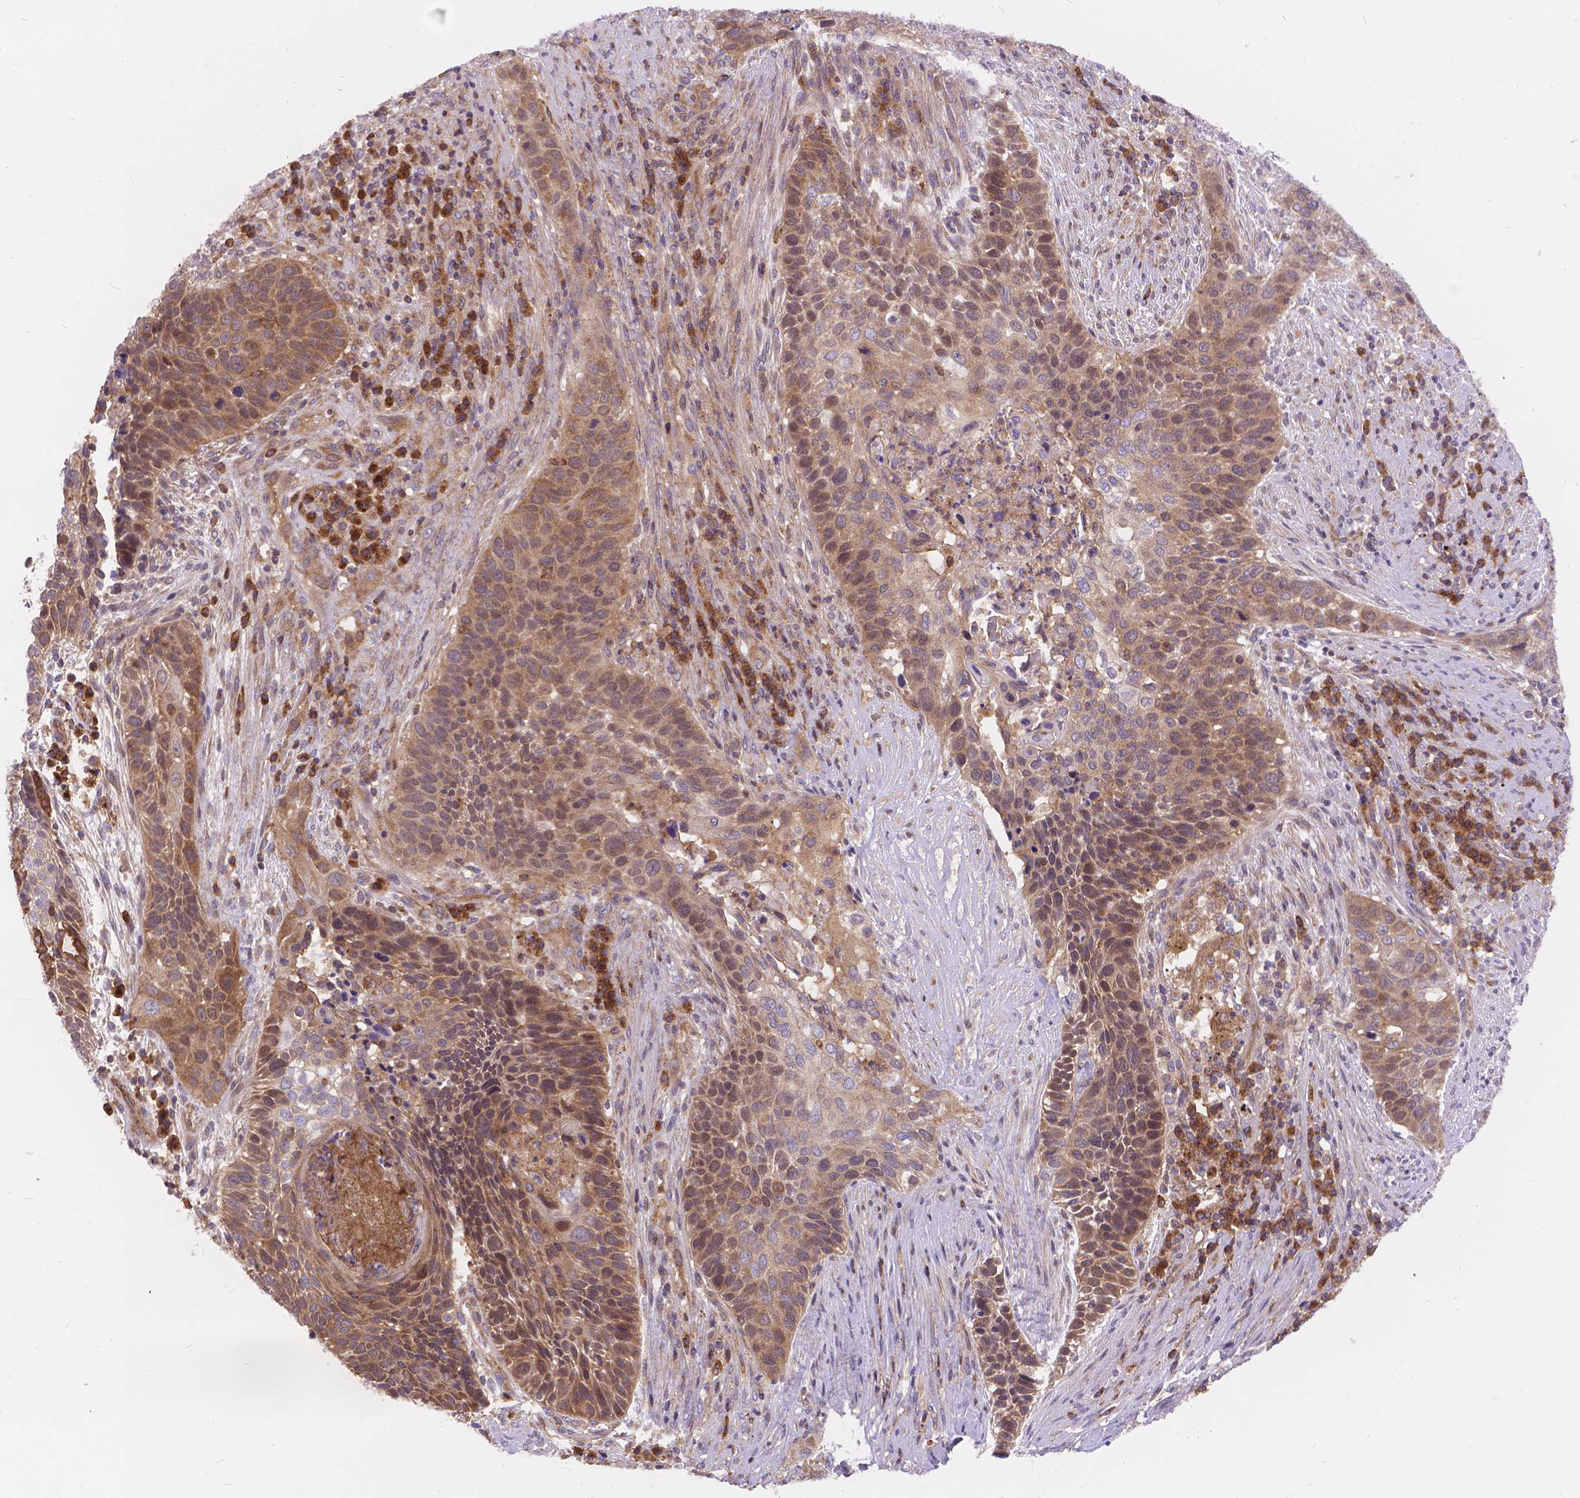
{"staining": {"intensity": "weak", "quantity": ">75%", "location": "cytoplasmic/membranous"}, "tissue": "lung cancer", "cell_type": "Tumor cells", "image_type": "cancer", "snomed": [{"axis": "morphology", "description": "Squamous cell carcinoma, NOS"}, {"axis": "morphology", "description": "Squamous cell carcinoma, metastatic, NOS"}, {"axis": "topography", "description": "Lung"}, {"axis": "topography", "description": "Pleura, NOS"}], "caption": "A photomicrograph of human lung cancer stained for a protein displays weak cytoplasmic/membranous brown staining in tumor cells.", "gene": "ARAP1", "patient": {"sex": "male", "age": 72}}